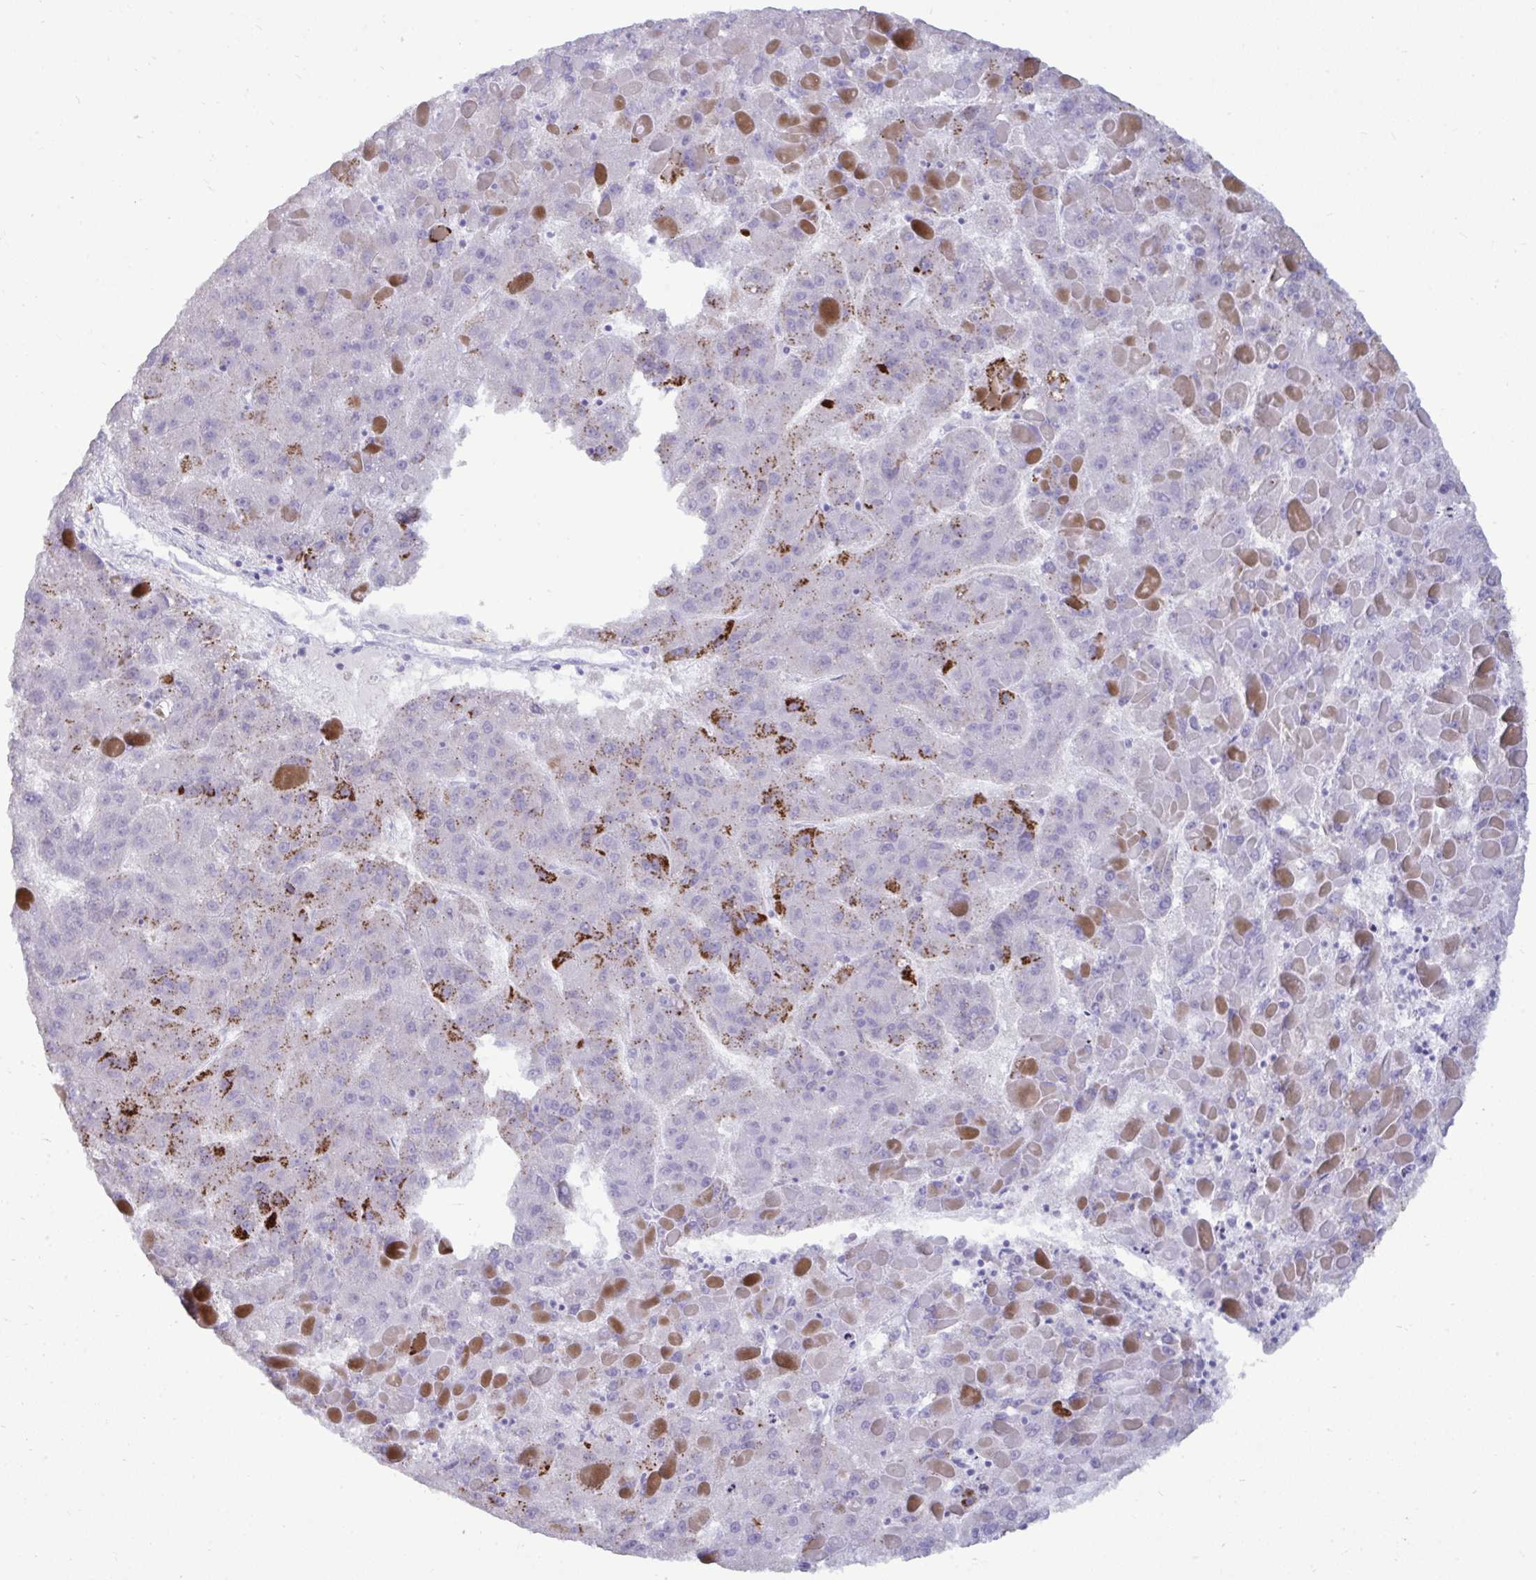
{"staining": {"intensity": "strong", "quantity": "<25%", "location": "cytoplasmic/membranous"}, "tissue": "liver cancer", "cell_type": "Tumor cells", "image_type": "cancer", "snomed": [{"axis": "morphology", "description": "Carcinoma, Hepatocellular, NOS"}, {"axis": "topography", "description": "Liver"}], "caption": "High-magnification brightfield microscopy of liver cancer (hepatocellular carcinoma) stained with DAB (3,3'-diaminobenzidine) (brown) and counterstained with hematoxylin (blue). tumor cells exhibit strong cytoplasmic/membranous positivity is present in about<25% of cells. (Stains: DAB in brown, nuclei in blue, Microscopy: brightfield microscopy at high magnification).", "gene": "ANKRD60", "patient": {"sex": "female", "age": 82}}